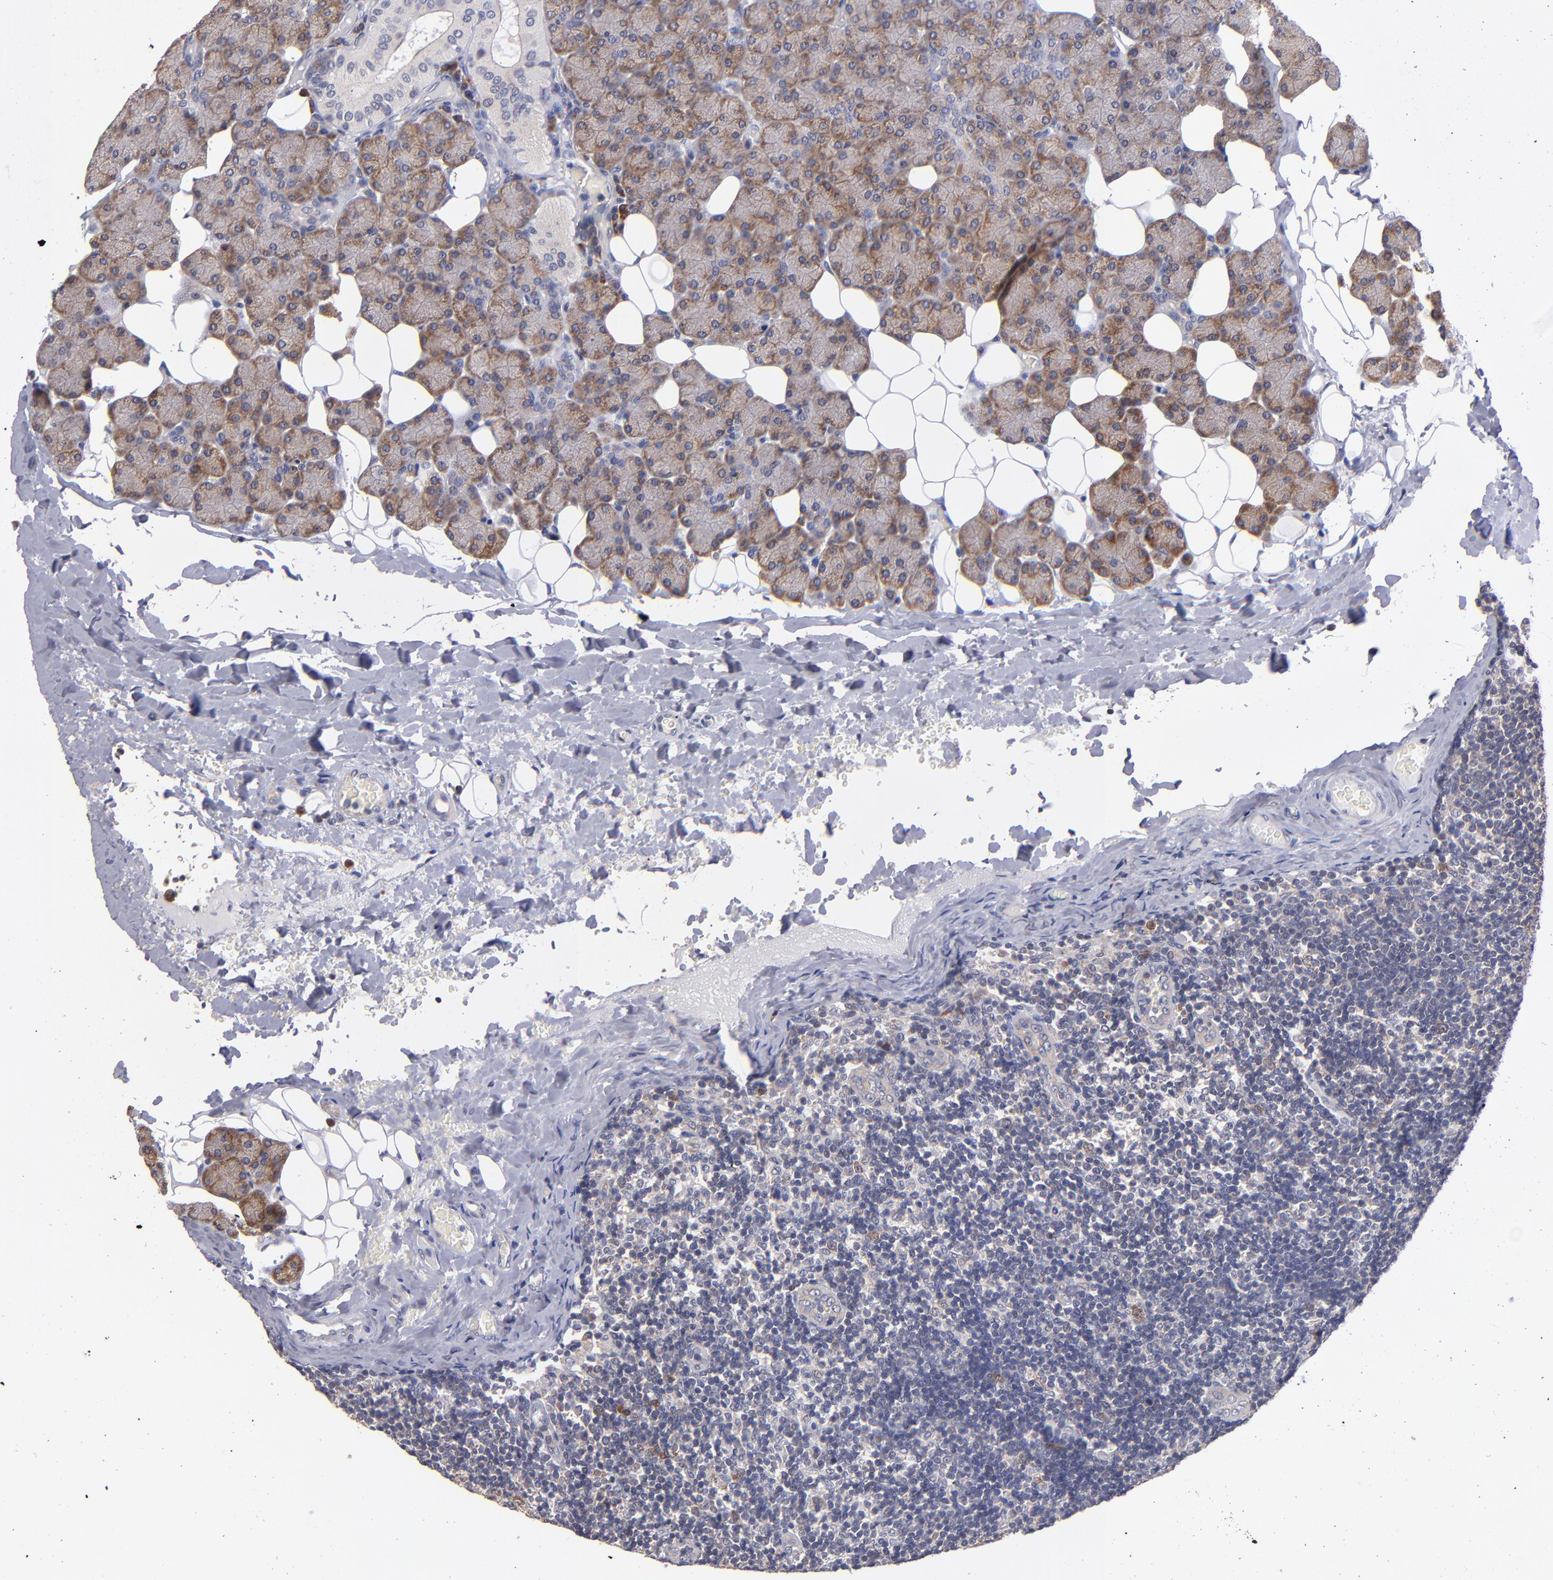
{"staining": {"intensity": "weak", "quantity": "<25%", "location": "cytoplasmic/membranous"}, "tissue": "lymph node", "cell_type": "Non-germinal center cells", "image_type": "normal", "snomed": [{"axis": "morphology", "description": "Normal tissue, NOS"}, {"axis": "topography", "description": "Lymph node"}, {"axis": "topography", "description": "Salivary gland"}], "caption": "Non-germinal center cells show no significant protein positivity in unremarkable lymph node.", "gene": "EIF3L", "patient": {"sex": "male", "age": 8}}